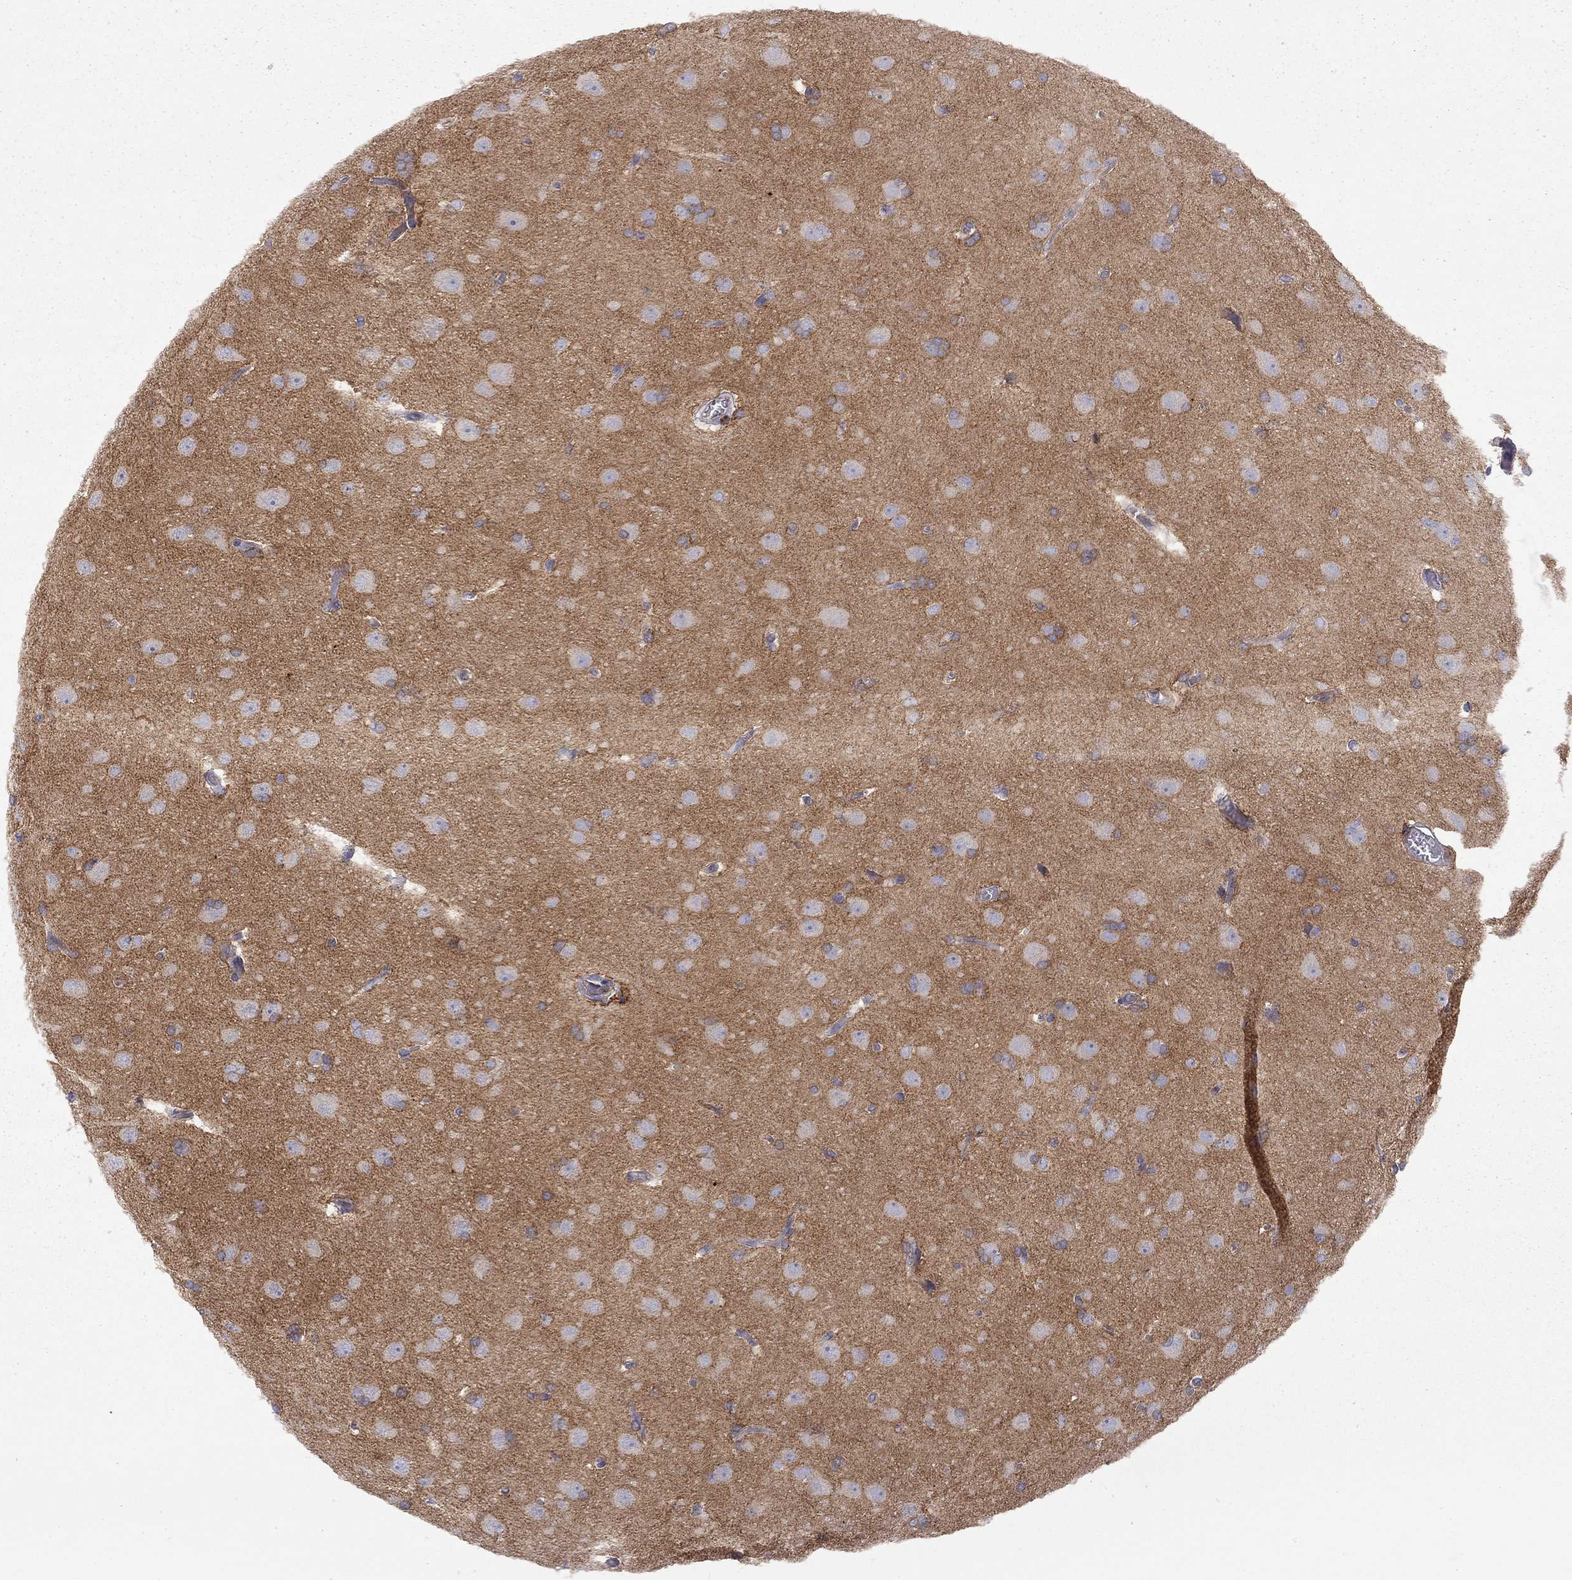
{"staining": {"intensity": "moderate", "quantity": "<25%", "location": "cytoplasmic/membranous"}, "tissue": "glioma", "cell_type": "Tumor cells", "image_type": "cancer", "snomed": [{"axis": "morphology", "description": "Glioma, malignant, Low grade"}, {"axis": "topography", "description": "Brain"}], "caption": "Glioma tissue exhibits moderate cytoplasmic/membranous expression in about <25% of tumor cells, visualized by immunohistochemistry. (DAB IHC with brightfield microscopy, high magnification).", "gene": "GPRC5B", "patient": {"sex": "female", "age": 32}}